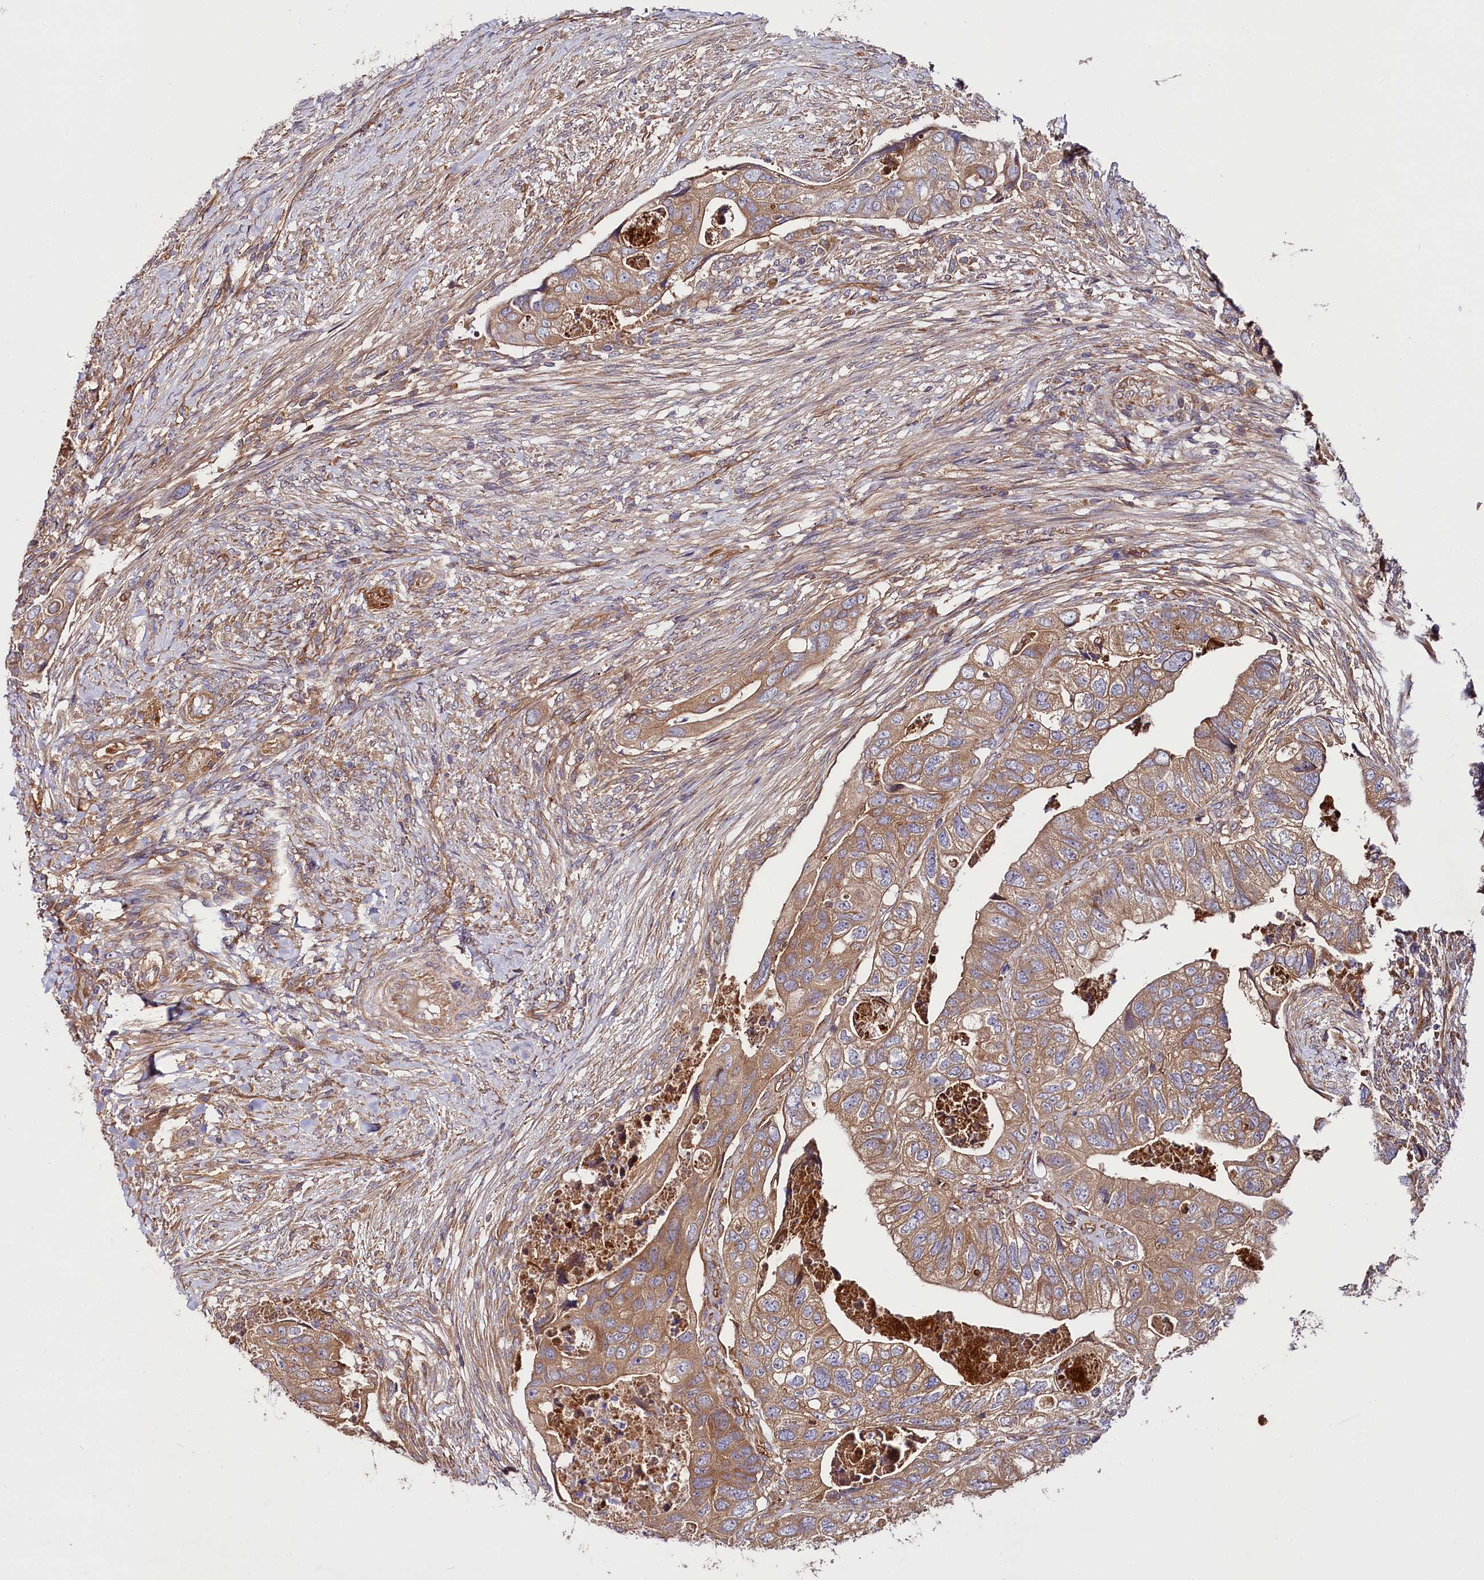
{"staining": {"intensity": "moderate", "quantity": ">75%", "location": "cytoplasmic/membranous"}, "tissue": "colorectal cancer", "cell_type": "Tumor cells", "image_type": "cancer", "snomed": [{"axis": "morphology", "description": "Adenocarcinoma, NOS"}, {"axis": "topography", "description": "Rectum"}], "caption": "Brown immunohistochemical staining in colorectal cancer shows moderate cytoplasmic/membranous expression in approximately >75% of tumor cells. (DAB IHC, brown staining for protein, blue staining for nuclei).", "gene": "CEP295", "patient": {"sex": "male", "age": 63}}